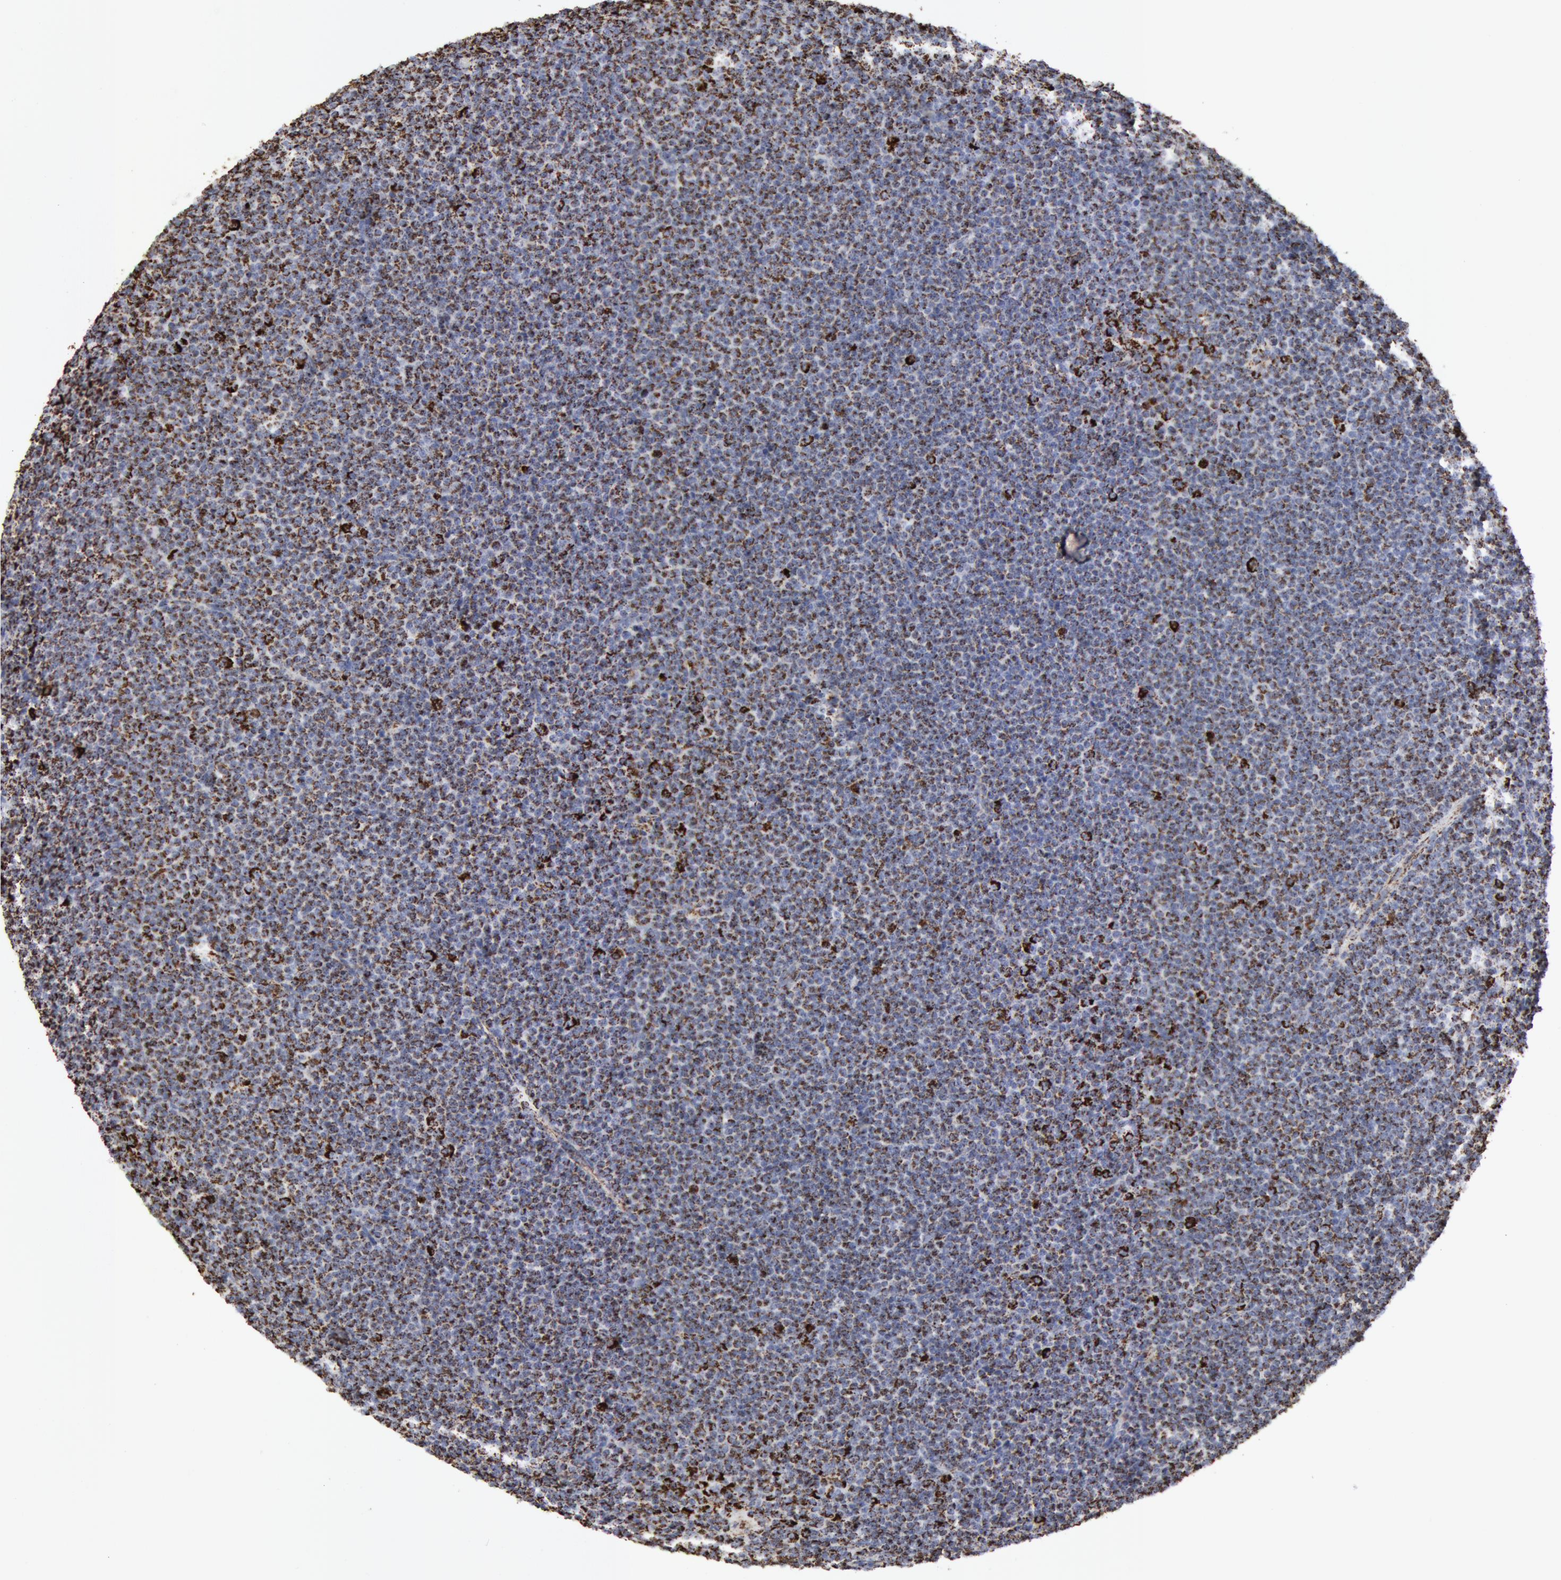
{"staining": {"intensity": "strong", "quantity": "25%-75%", "location": "cytoplasmic/membranous"}, "tissue": "lymphoma", "cell_type": "Tumor cells", "image_type": "cancer", "snomed": [{"axis": "morphology", "description": "Malignant lymphoma, non-Hodgkin's type, Low grade"}, {"axis": "topography", "description": "Lymph node"}], "caption": "Immunohistochemistry (IHC) (DAB) staining of human low-grade malignant lymphoma, non-Hodgkin's type exhibits strong cytoplasmic/membranous protein positivity in about 25%-75% of tumor cells.", "gene": "ATP5F1B", "patient": {"sex": "female", "age": 69}}